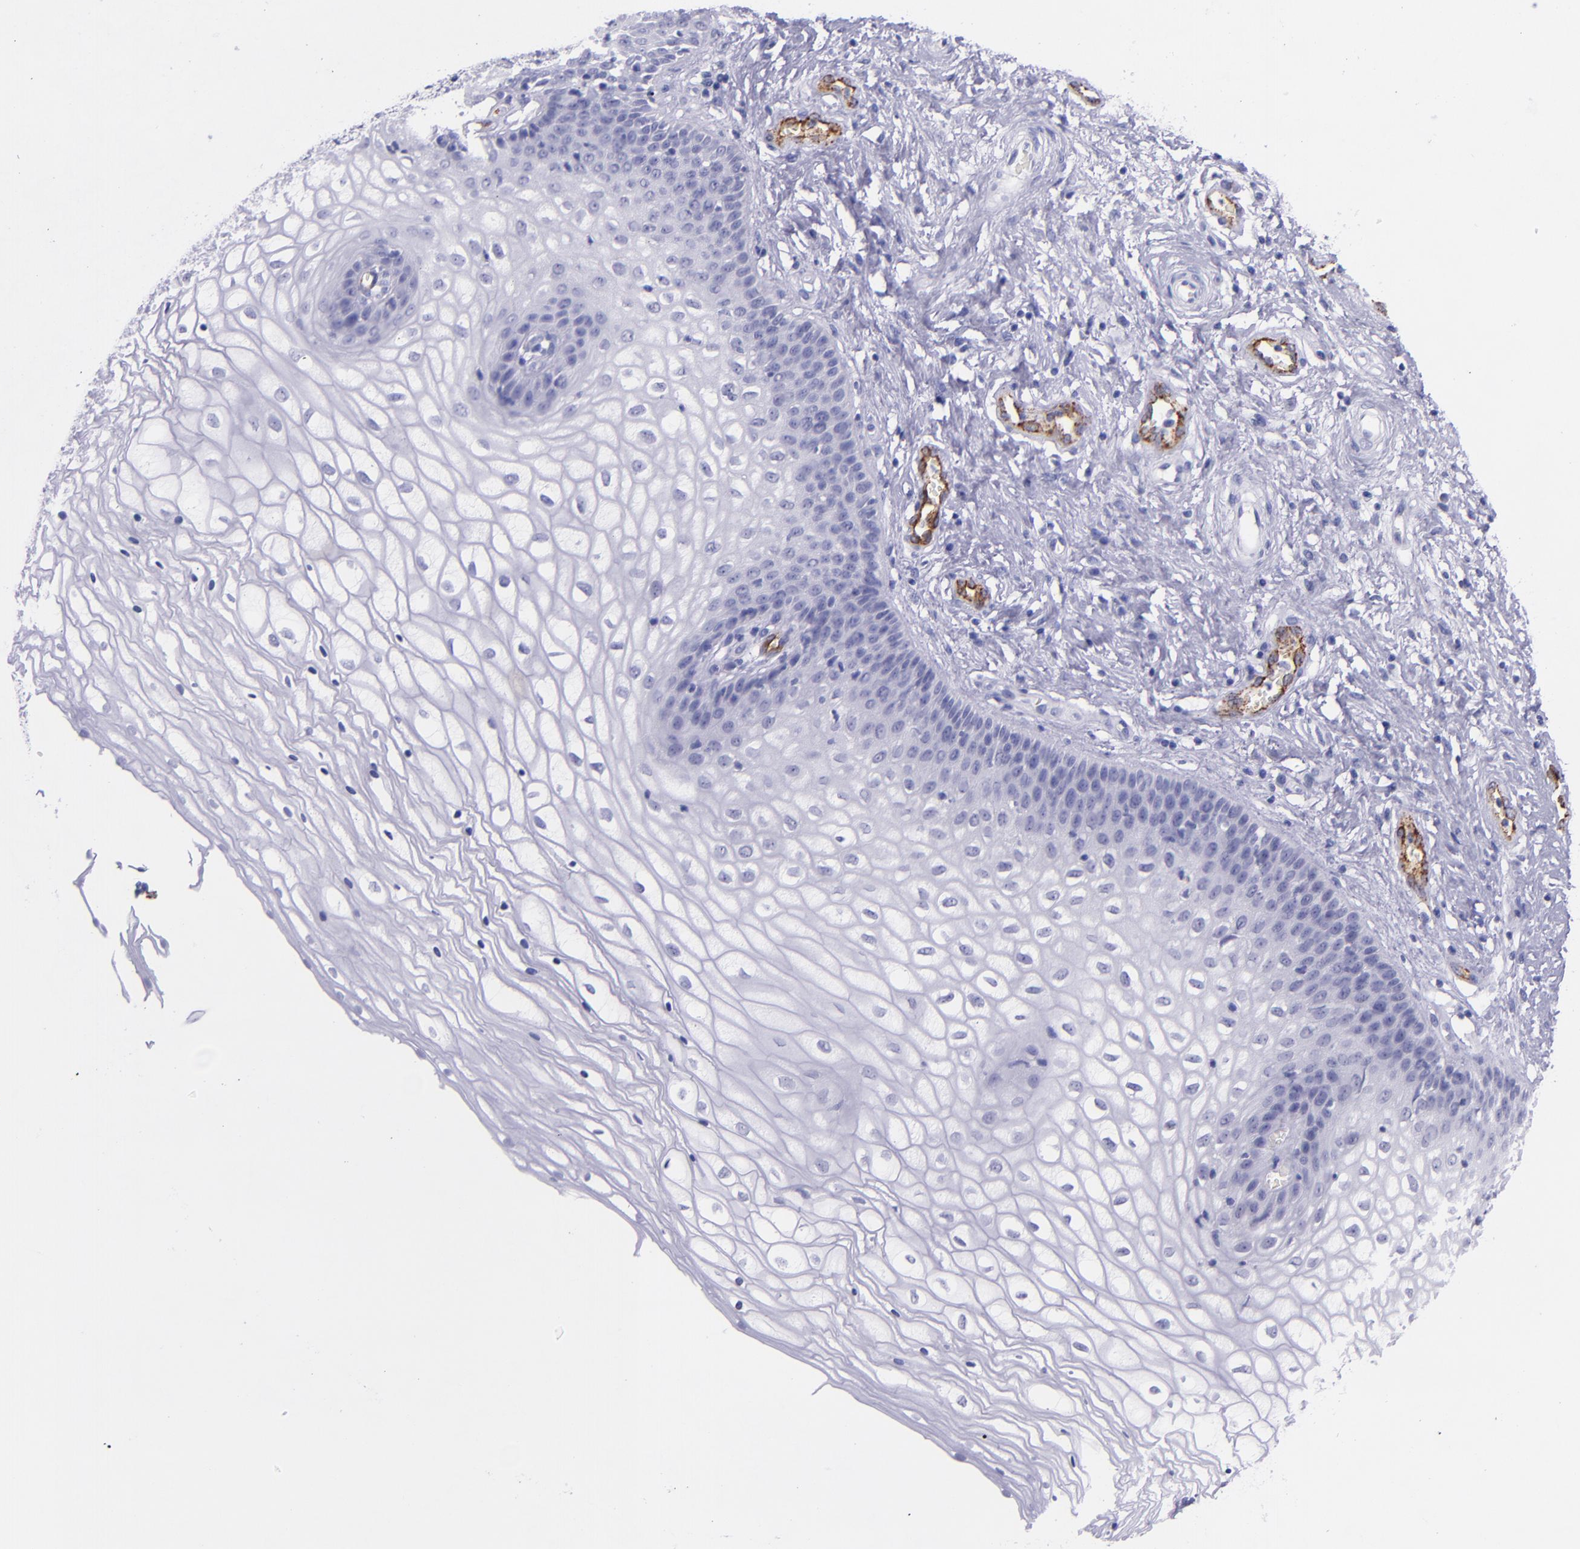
{"staining": {"intensity": "negative", "quantity": "none", "location": "none"}, "tissue": "vagina", "cell_type": "Squamous epithelial cells", "image_type": "normal", "snomed": [{"axis": "morphology", "description": "Normal tissue, NOS"}, {"axis": "topography", "description": "Vagina"}], "caption": "A histopathology image of human vagina is negative for staining in squamous epithelial cells. (DAB immunohistochemistry visualized using brightfield microscopy, high magnification).", "gene": "SELE", "patient": {"sex": "female", "age": 34}}